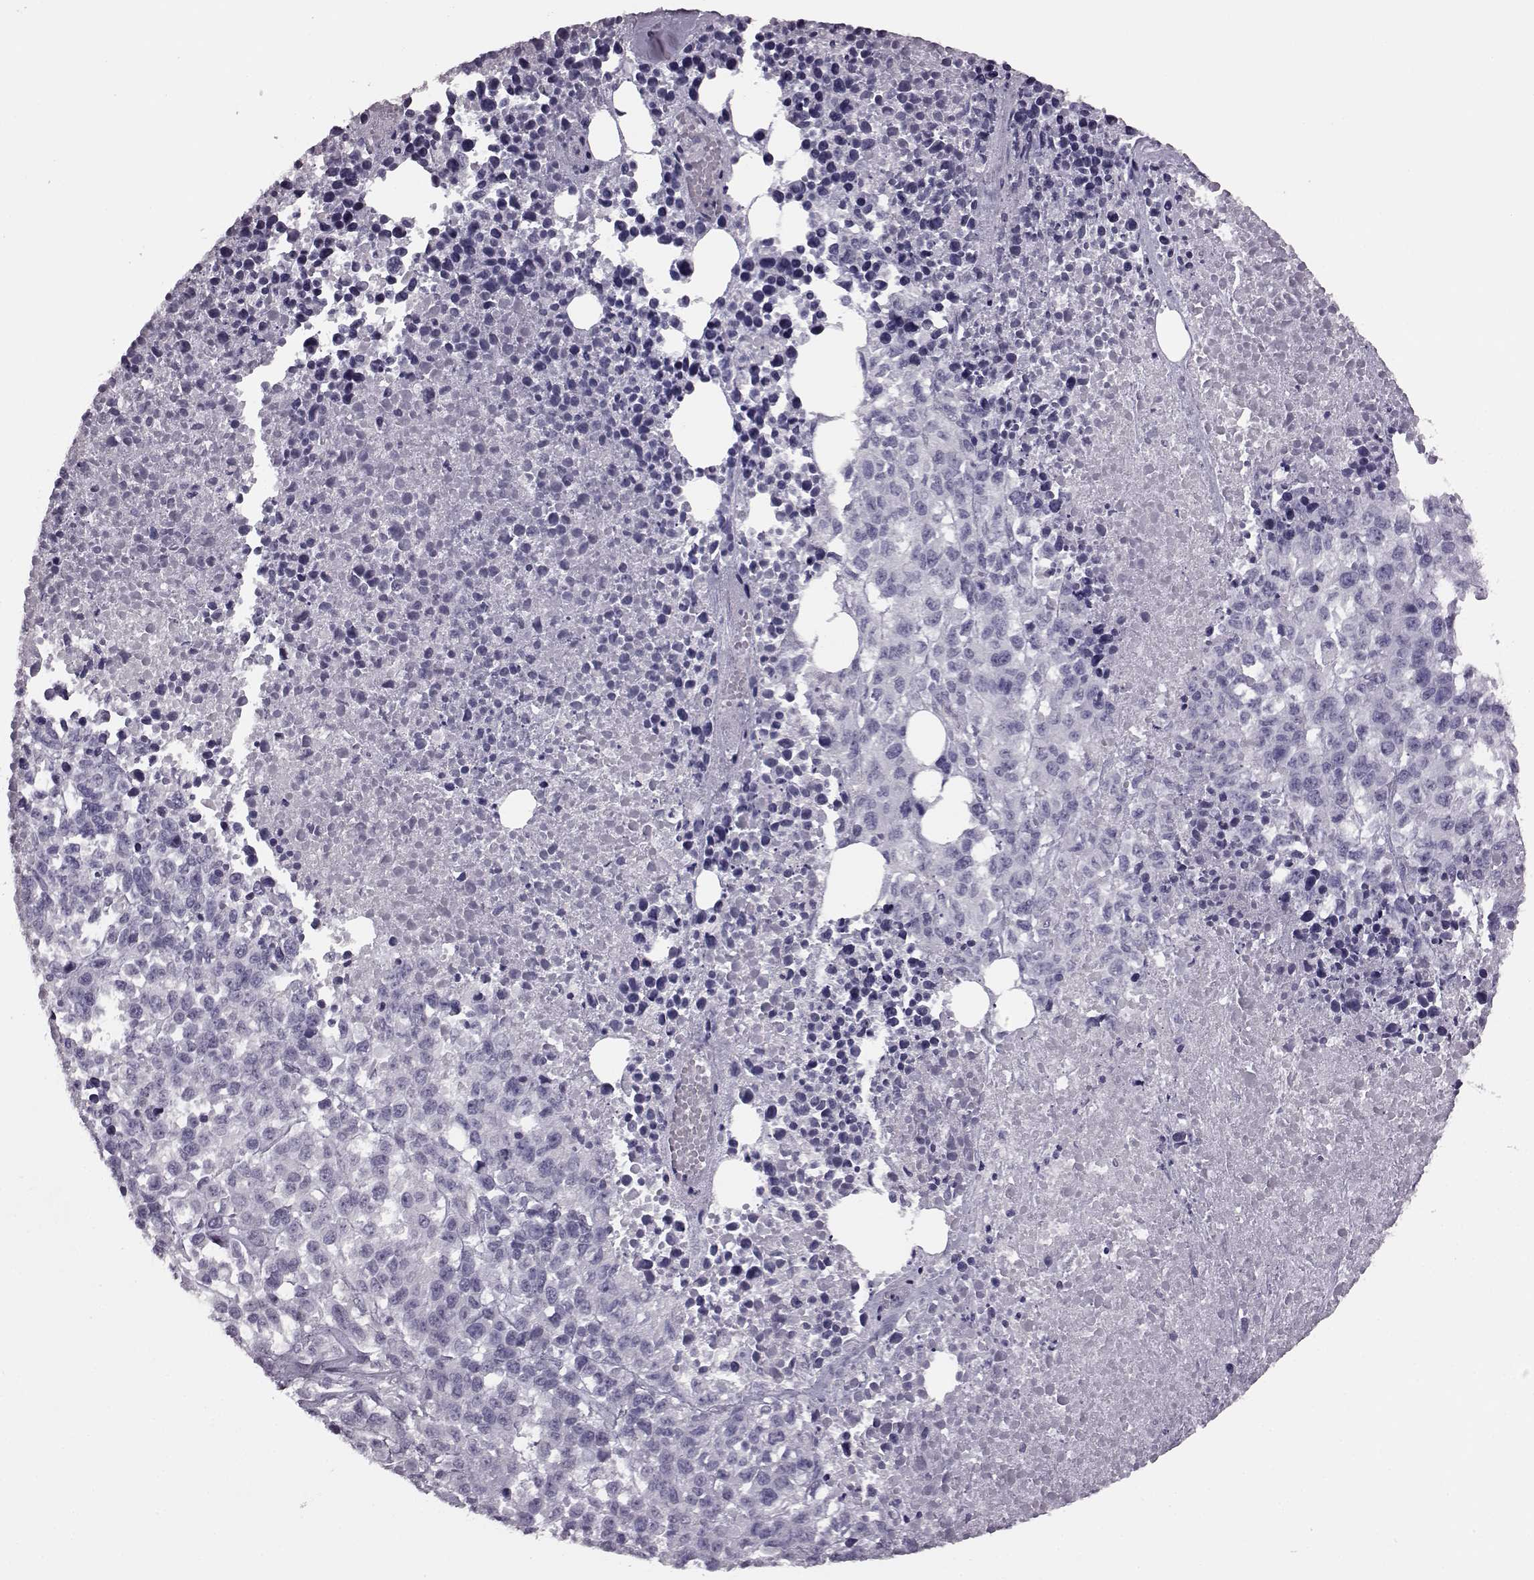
{"staining": {"intensity": "negative", "quantity": "none", "location": "none"}, "tissue": "melanoma", "cell_type": "Tumor cells", "image_type": "cancer", "snomed": [{"axis": "morphology", "description": "Malignant melanoma, Metastatic site"}, {"axis": "topography", "description": "Skin"}], "caption": "A high-resolution micrograph shows immunohistochemistry staining of melanoma, which reveals no significant staining in tumor cells.", "gene": "SNTG1", "patient": {"sex": "male", "age": 84}}